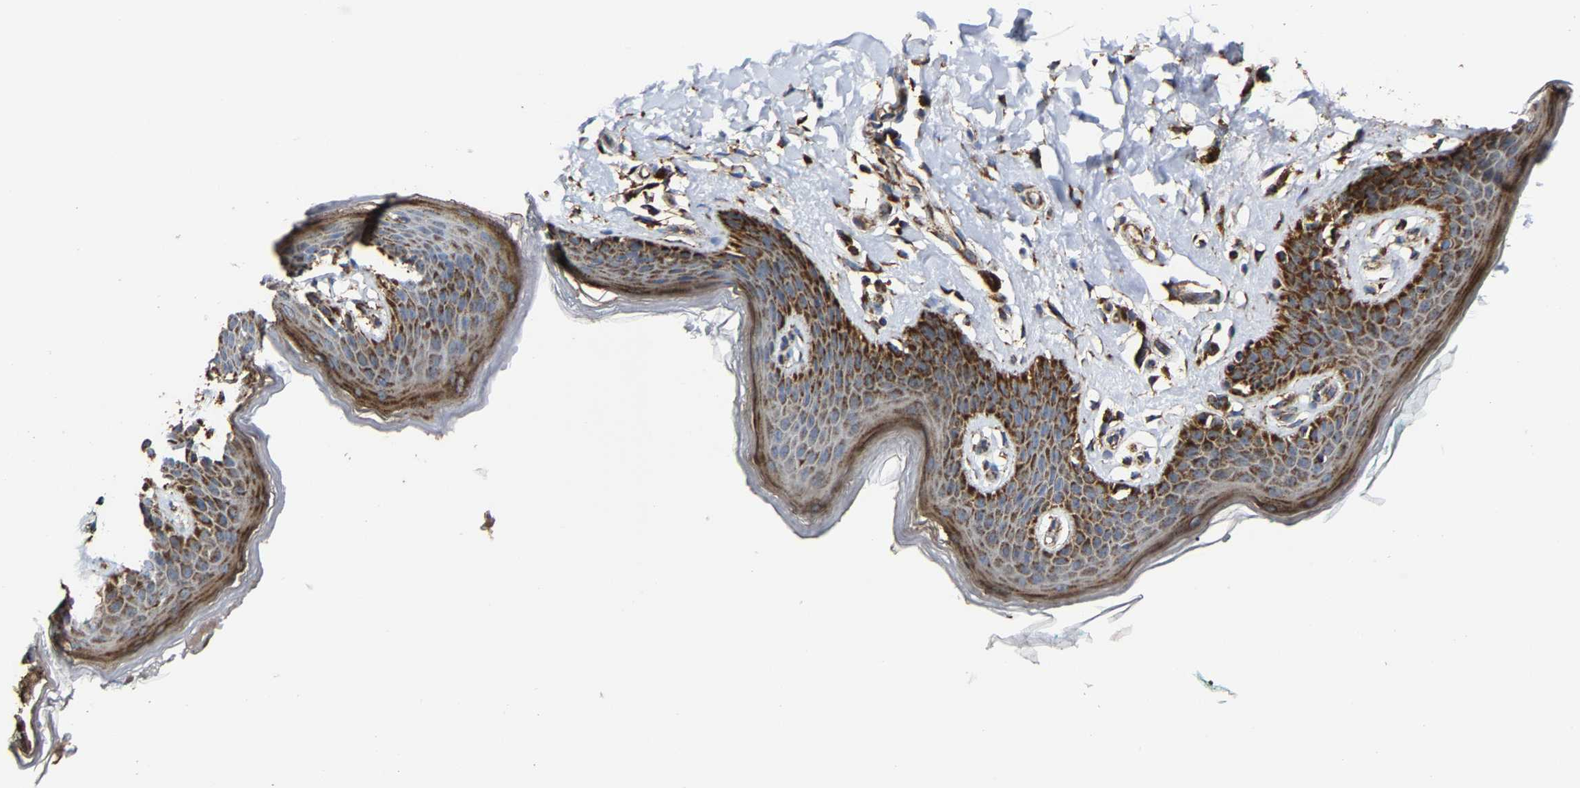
{"staining": {"intensity": "strong", "quantity": ">75%", "location": "cytoplasmic/membranous"}, "tissue": "skin", "cell_type": "Epidermal cells", "image_type": "normal", "snomed": [{"axis": "morphology", "description": "Normal tissue, NOS"}, {"axis": "topography", "description": "Vulva"}], "caption": "A brown stain shows strong cytoplasmic/membranous positivity of a protein in epidermal cells of unremarkable human skin.", "gene": "NDUFV3", "patient": {"sex": "female", "age": 66}}